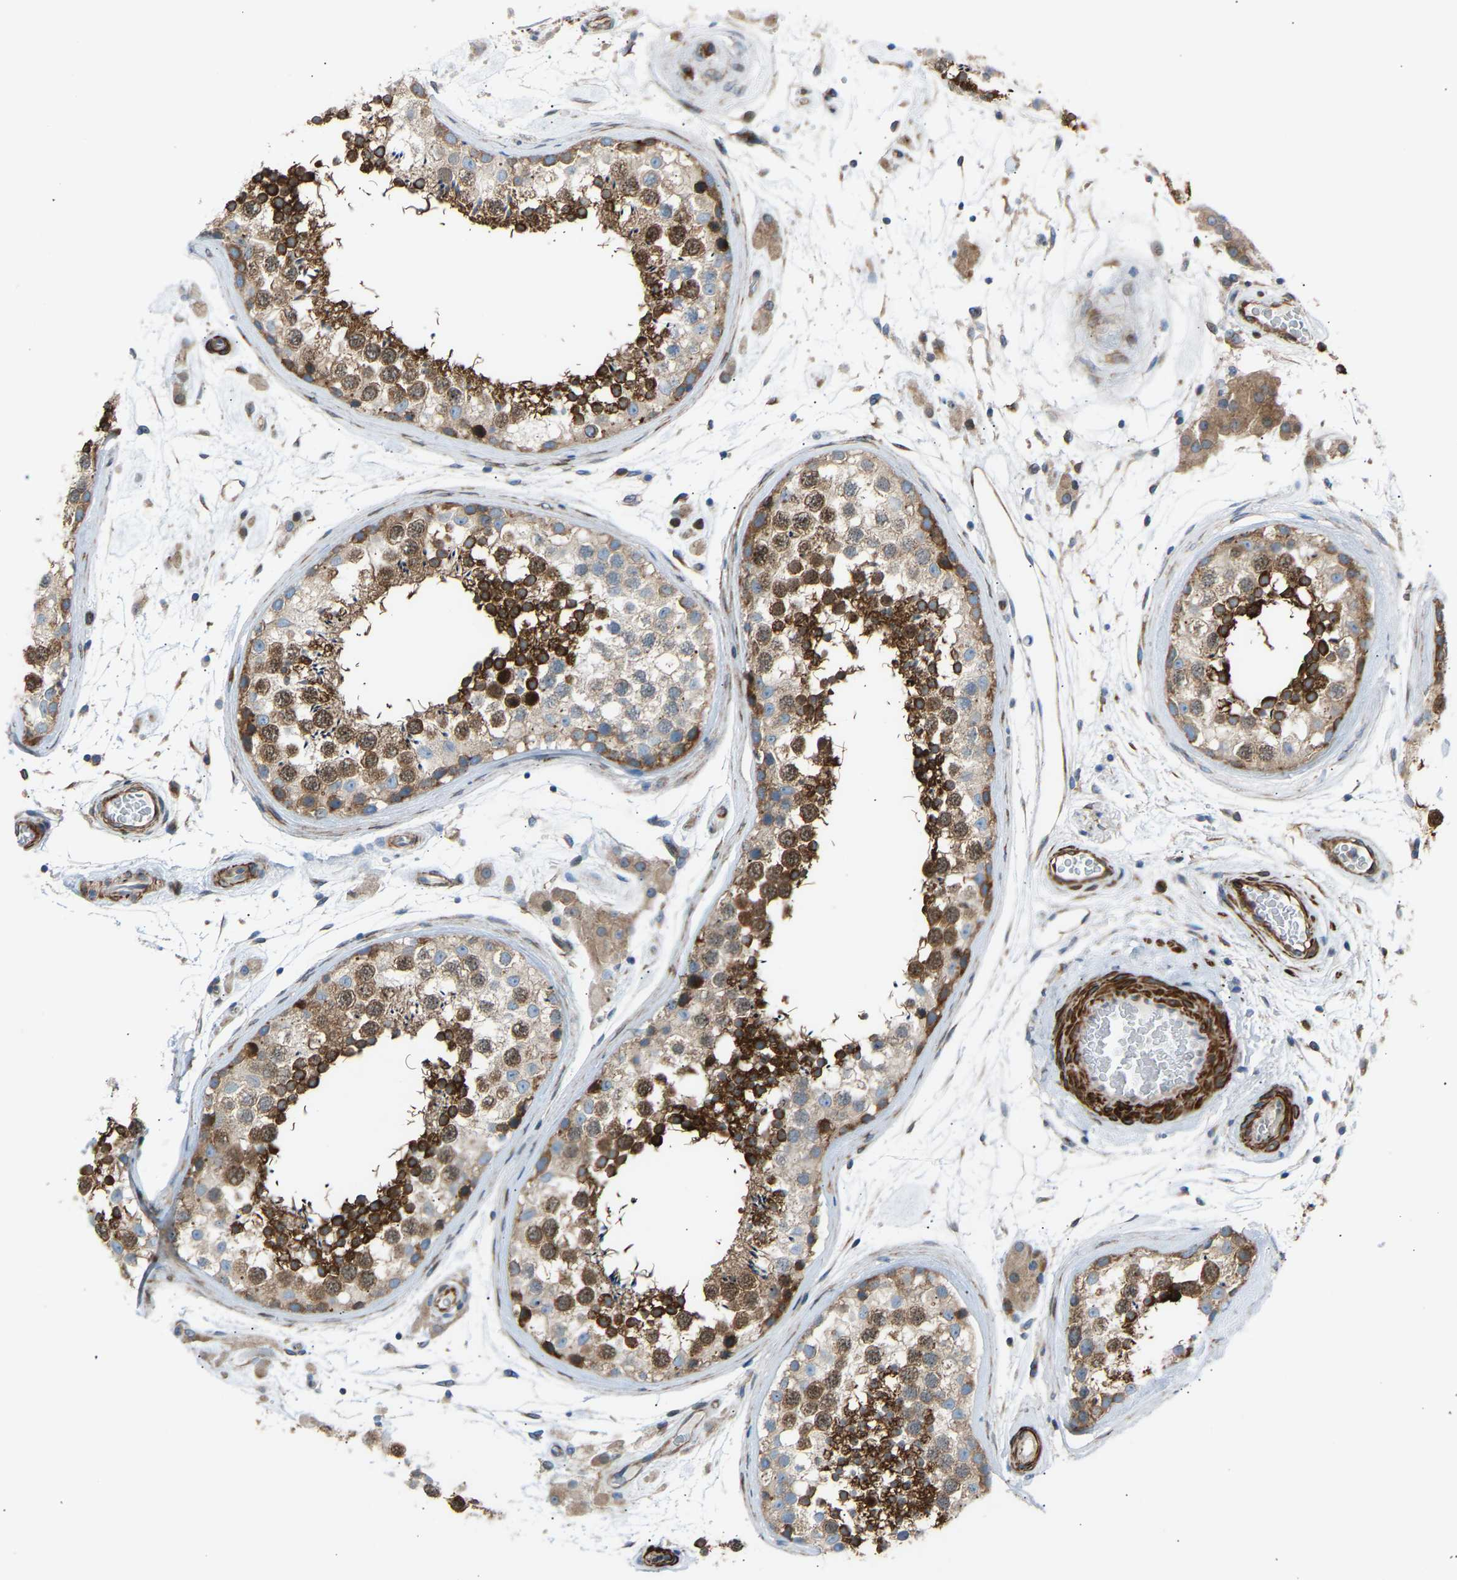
{"staining": {"intensity": "strong", "quantity": "25%-75%", "location": "cytoplasmic/membranous"}, "tissue": "testis", "cell_type": "Cells in seminiferous ducts", "image_type": "normal", "snomed": [{"axis": "morphology", "description": "Normal tissue, NOS"}, {"axis": "topography", "description": "Testis"}], "caption": "Testis stained with immunohistochemistry (IHC) shows strong cytoplasmic/membranous staining in approximately 25%-75% of cells in seminiferous ducts.", "gene": "VPS41", "patient": {"sex": "male", "age": 46}}